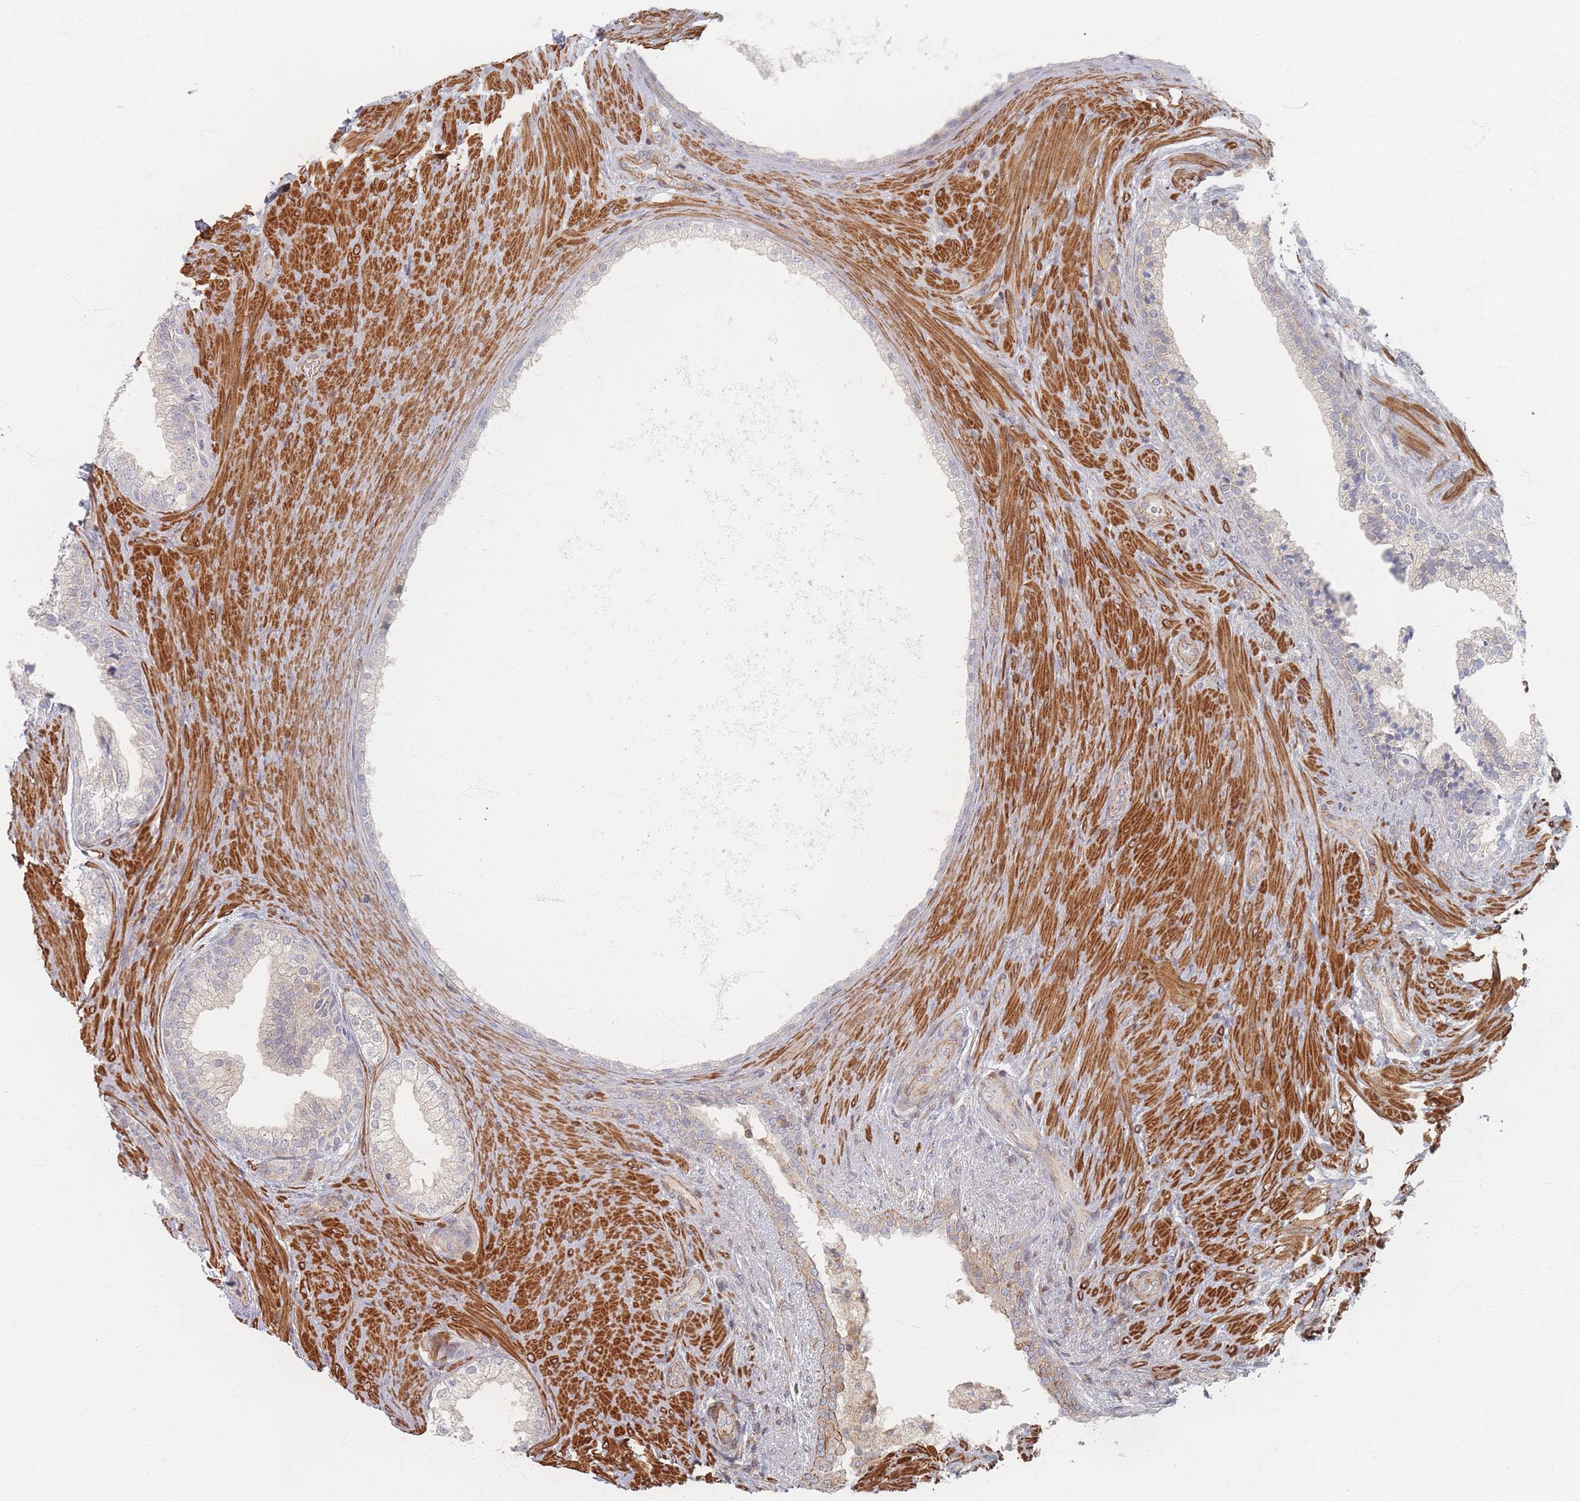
{"staining": {"intensity": "weak", "quantity": "<25%", "location": "cytoplasmic/membranous"}, "tissue": "prostate", "cell_type": "Glandular cells", "image_type": "normal", "snomed": [{"axis": "morphology", "description": "Normal tissue, NOS"}, {"axis": "topography", "description": "Prostate"}], "caption": "Immunohistochemistry (IHC) image of unremarkable human prostate stained for a protein (brown), which shows no expression in glandular cells.", "gene": "ZKSCAN7", "patient": {"sex": "male", "age": 76}}